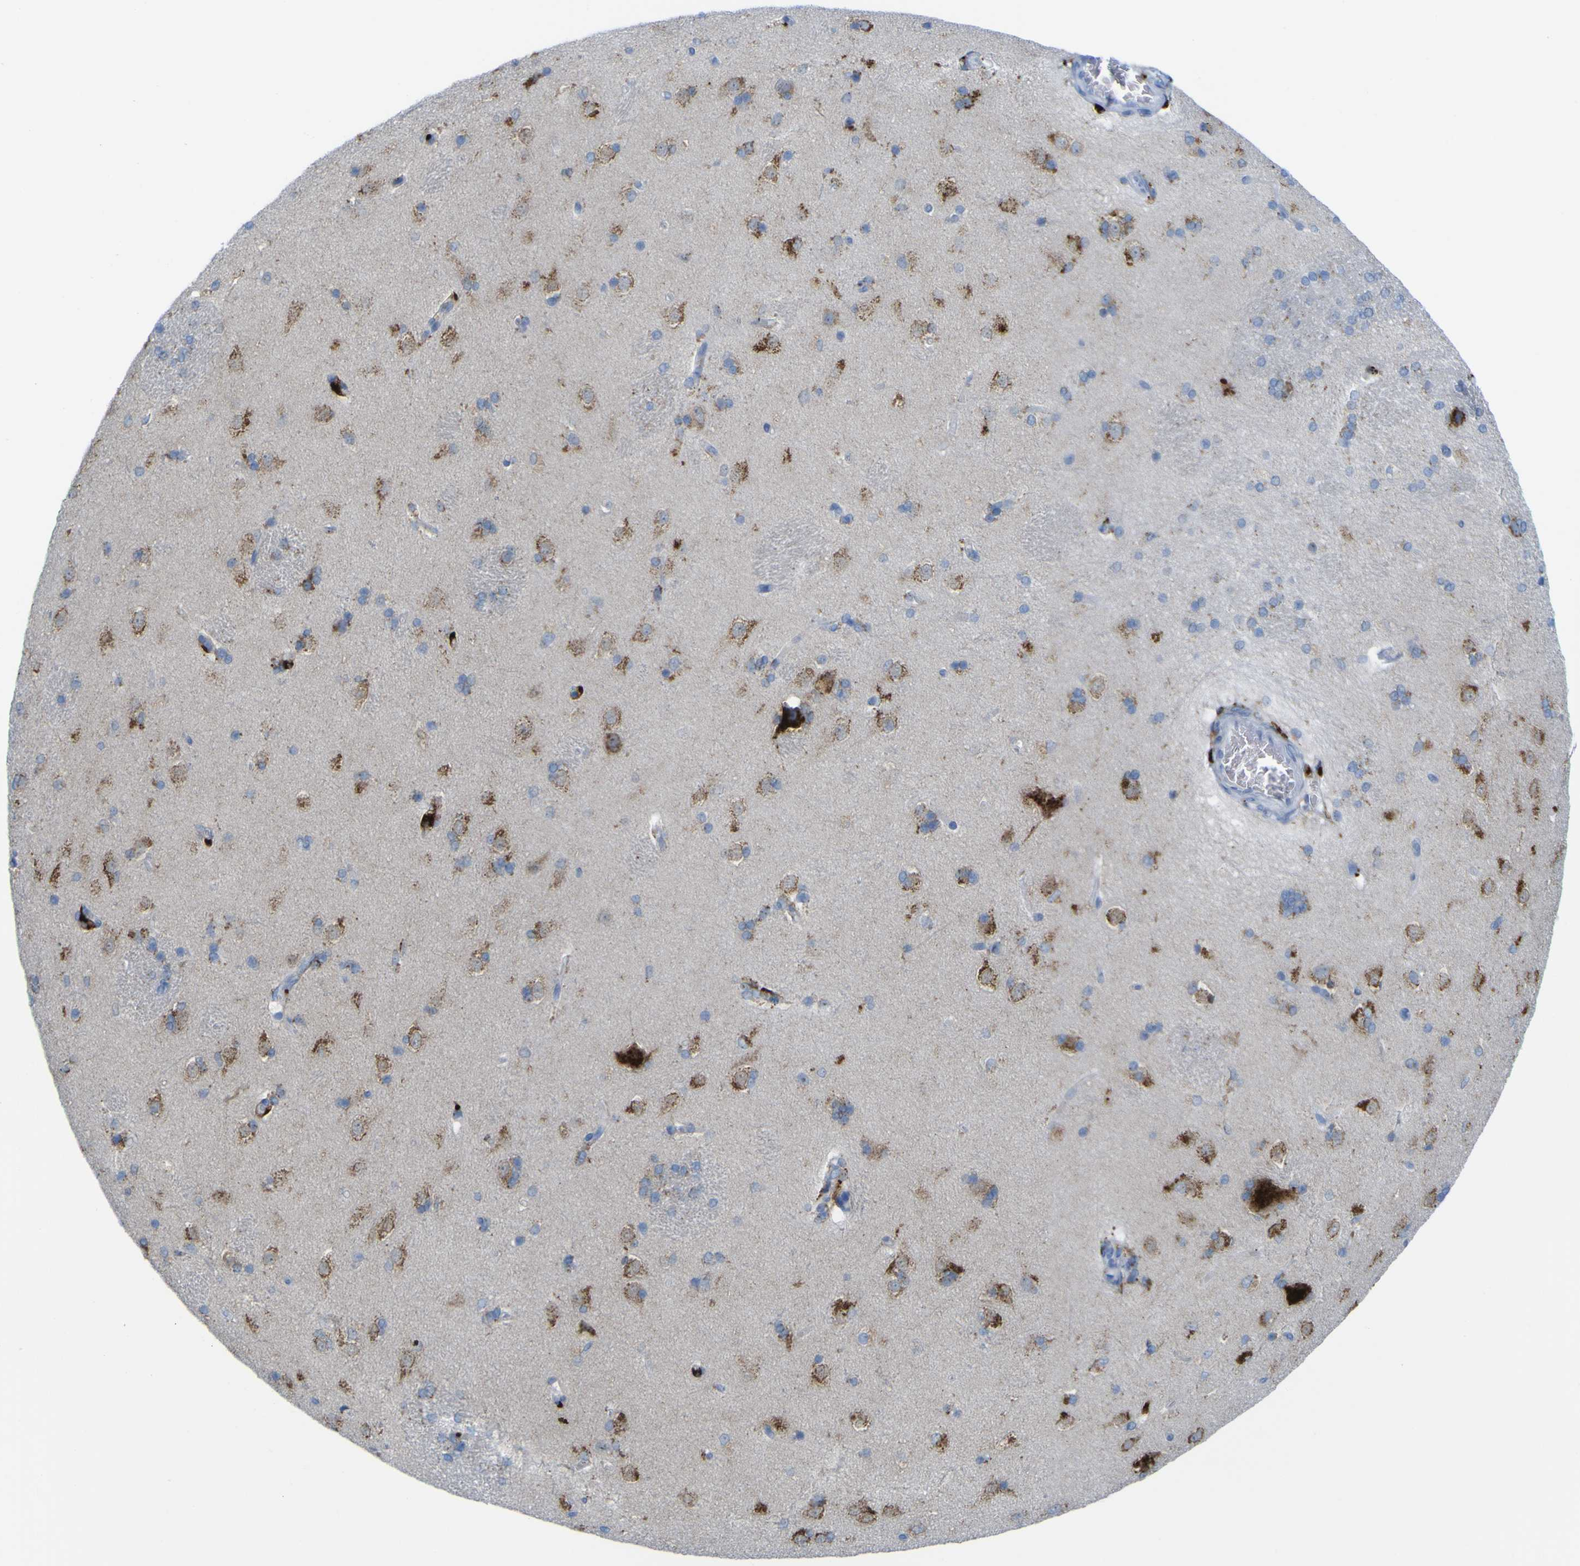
{"staining": {"intensity": "moderate", "quantity": "<25%", "location": "cytoplasmic/membranous"}, "tissue": "caudate", "cell_type": "Glial cells", "image_type": "normal", "snomed": [{"axis": "morphology", "description": "Normal tissue, NOS"}, {"axis": "topography", "description": "Lateral ventricle wall"}], "caption": "A low amount of moderate cytoplasmic/membranous staining is identified in approximately <25% of glial cells in unremarkable caudate. The staining was performed using DAB to visualize the protein expression in brown, while the nuclei were stained in blue with hematoxylin (Magnification: 20x).", "gene": "PLD3", "patient": {"sex": "female", "age": 19}}